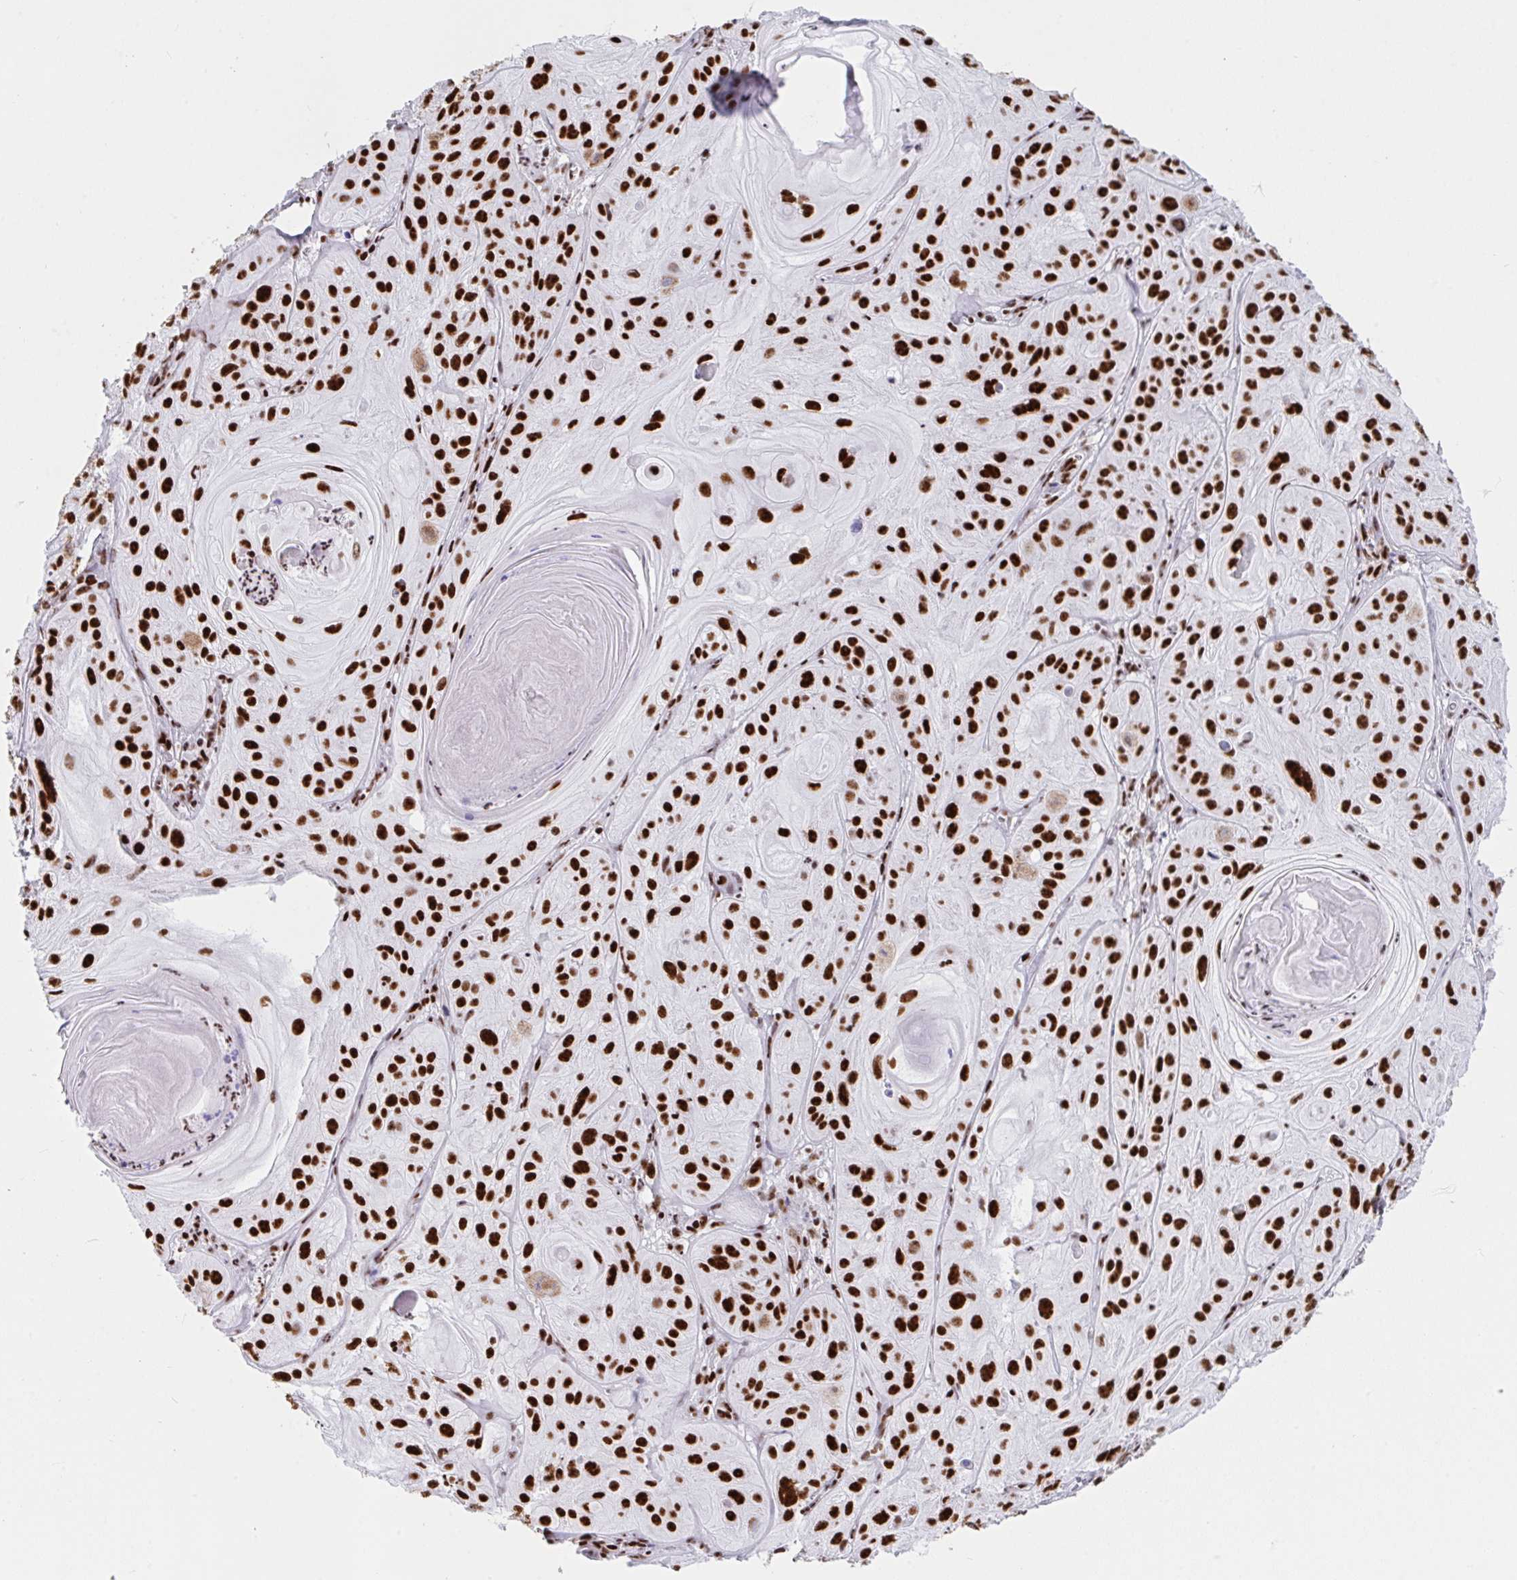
{"staining": {"intensity": "strong", "quantity": ">75%", "location": "nuclear"}, "tissue": "skin cancer", "cell_type": "Tumor cells", "image_type": "cancer", "snomed": [{"axis": "morphology", "description": "Squamous cell carcinoma, NOS"}, {"axis": "topography", "description": "Skin"}], "caption": "Skin cancer (squamous cell carcinoma) stained for a protein (brown) shows strong nuclear positive staining in approximately >75% of tumor cells.", "gene": "IKZF2", "patient": {"sex": "male", "age": 85}}